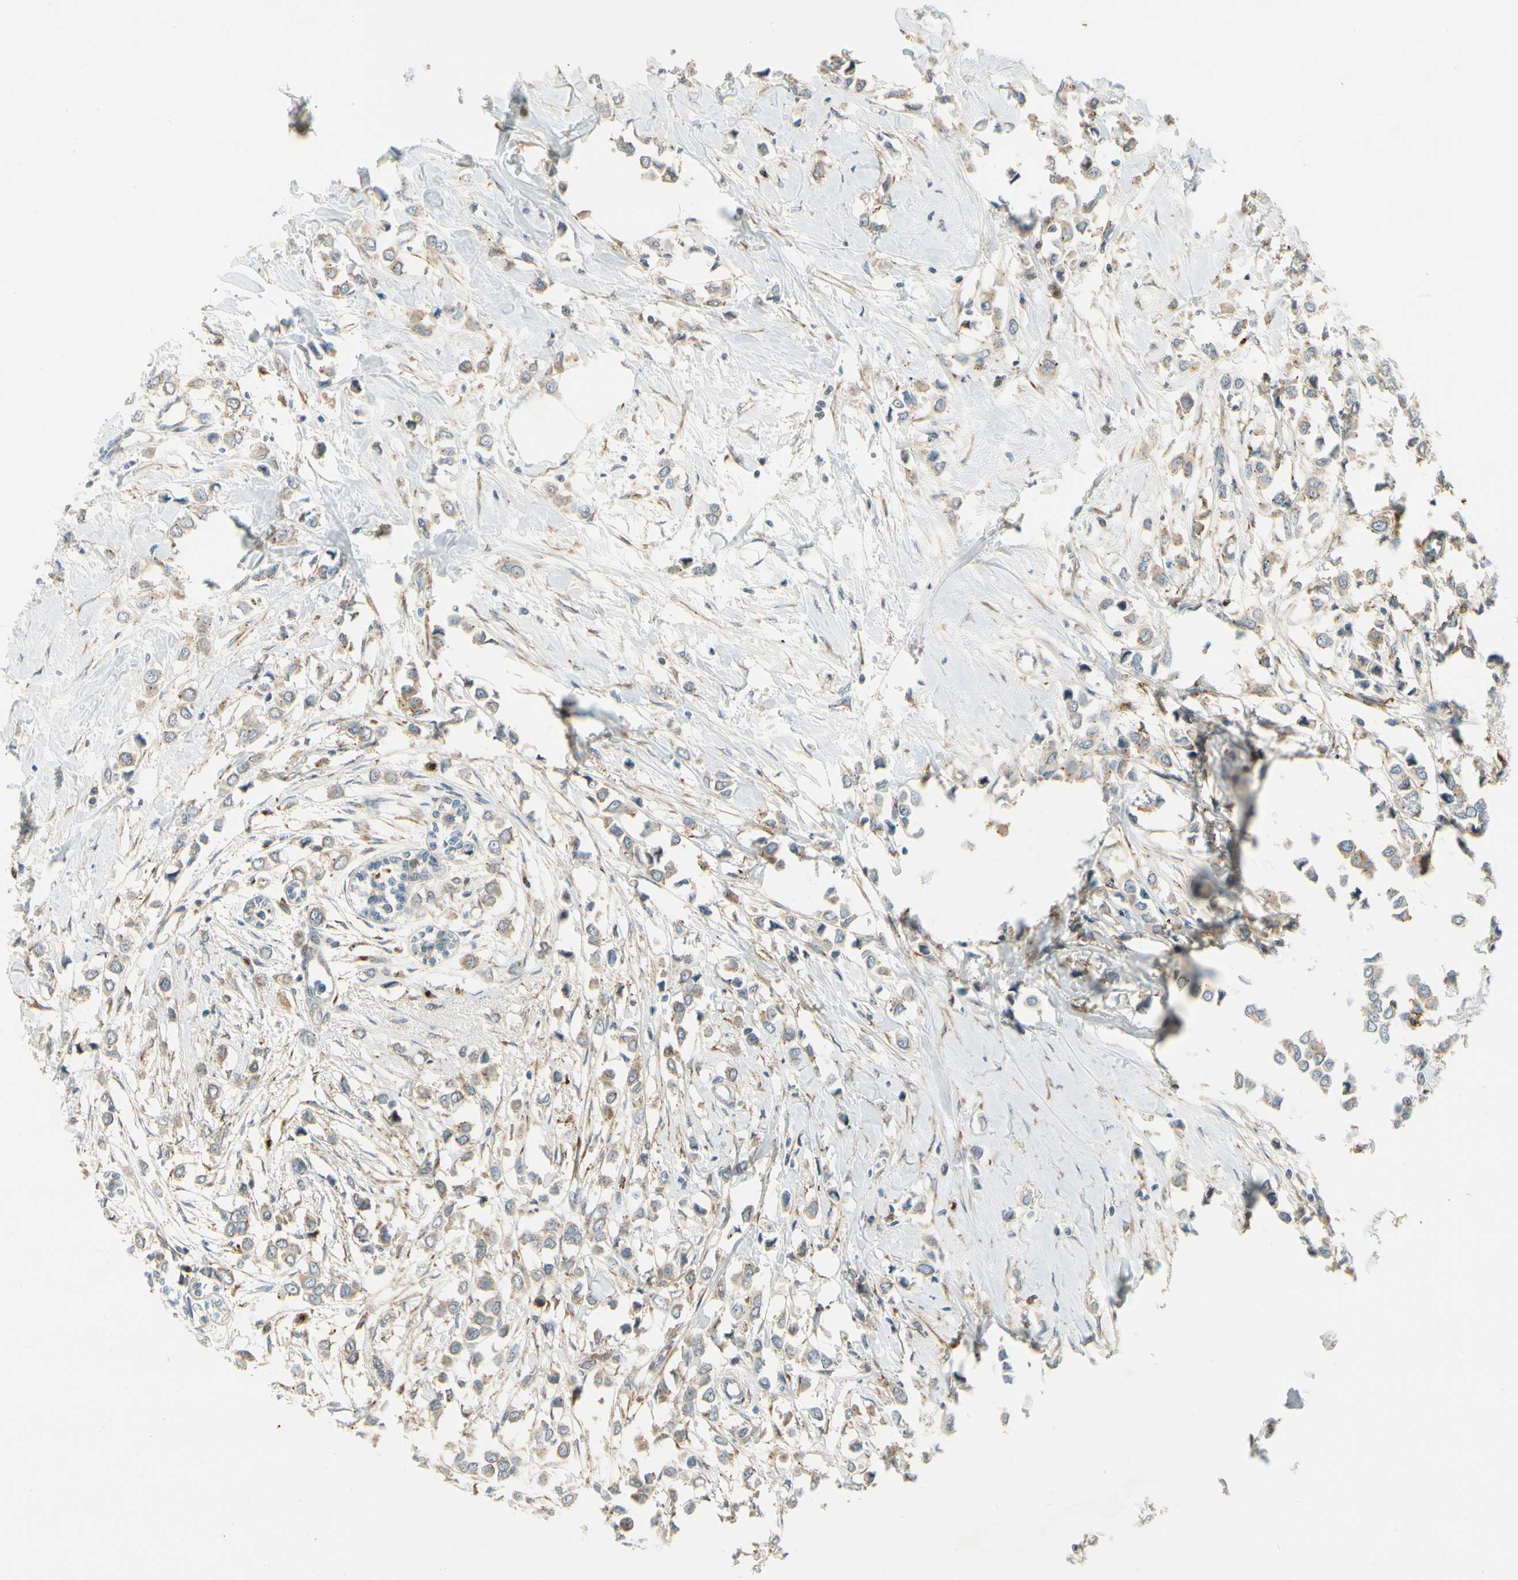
{"staining": {"intensity": "weak", "quantity": ">75%", "location": "cytoplasmic/membranous"}, "tissue": "breast cancer", "cell_type": "Tumor cells", "image_type": "cancer", "snomed": [{"axis": "morphology", "description": "Lobular carcinoma"}, {"axis": "topography", "description": "Breast"}], "caption": "Tumor cells display low levels of weak cytoplasmic/membranous positivity in about >75% of cells in human breast cancer (lobular carcinoma).", "gene": "MANSC1", "patient": {"sex": "female", "age": 51}}